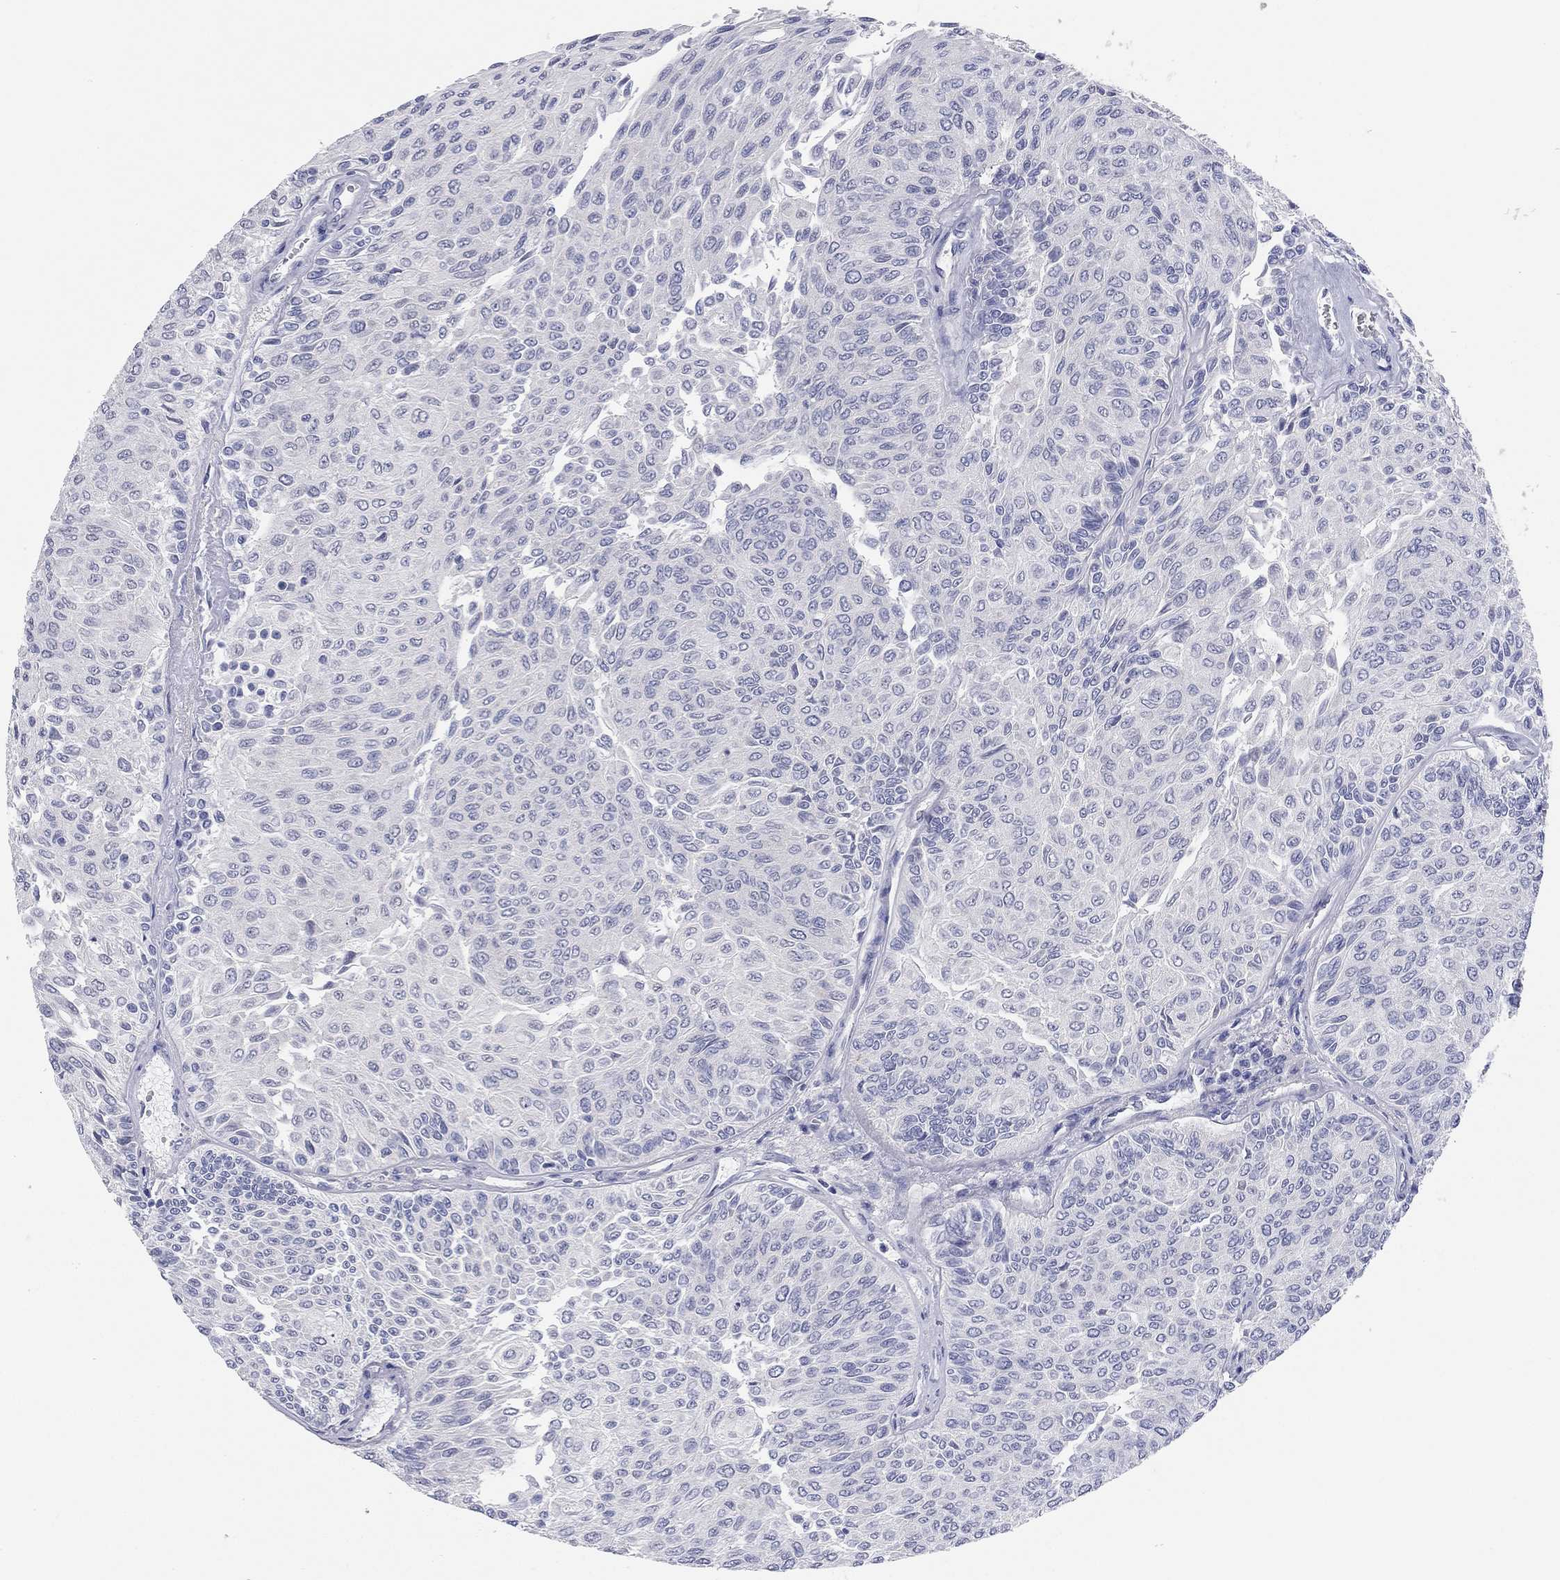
{"staining": {"intensity": "negative", "quantity": "none", "location": "none"}, "tissue": "urothelial cancer", "cell_type": "Tumor cells", "image_type": "cancer", "snomed": [{"axis": "morphology", "description": "Urothelial carcinoma, Low grade"}, {"axis": "topography", "description": "Ureter, NOS"}, {"axis": "topography", "description": "Urinary bladder"}], "caption": "Immunohistochemistry (IHC) of human urothelial carcinoma (low-grade) reveals no staining in tumor cells.", "gene": "TMEM221", "patient": {"sex": "male", "age": 78}}